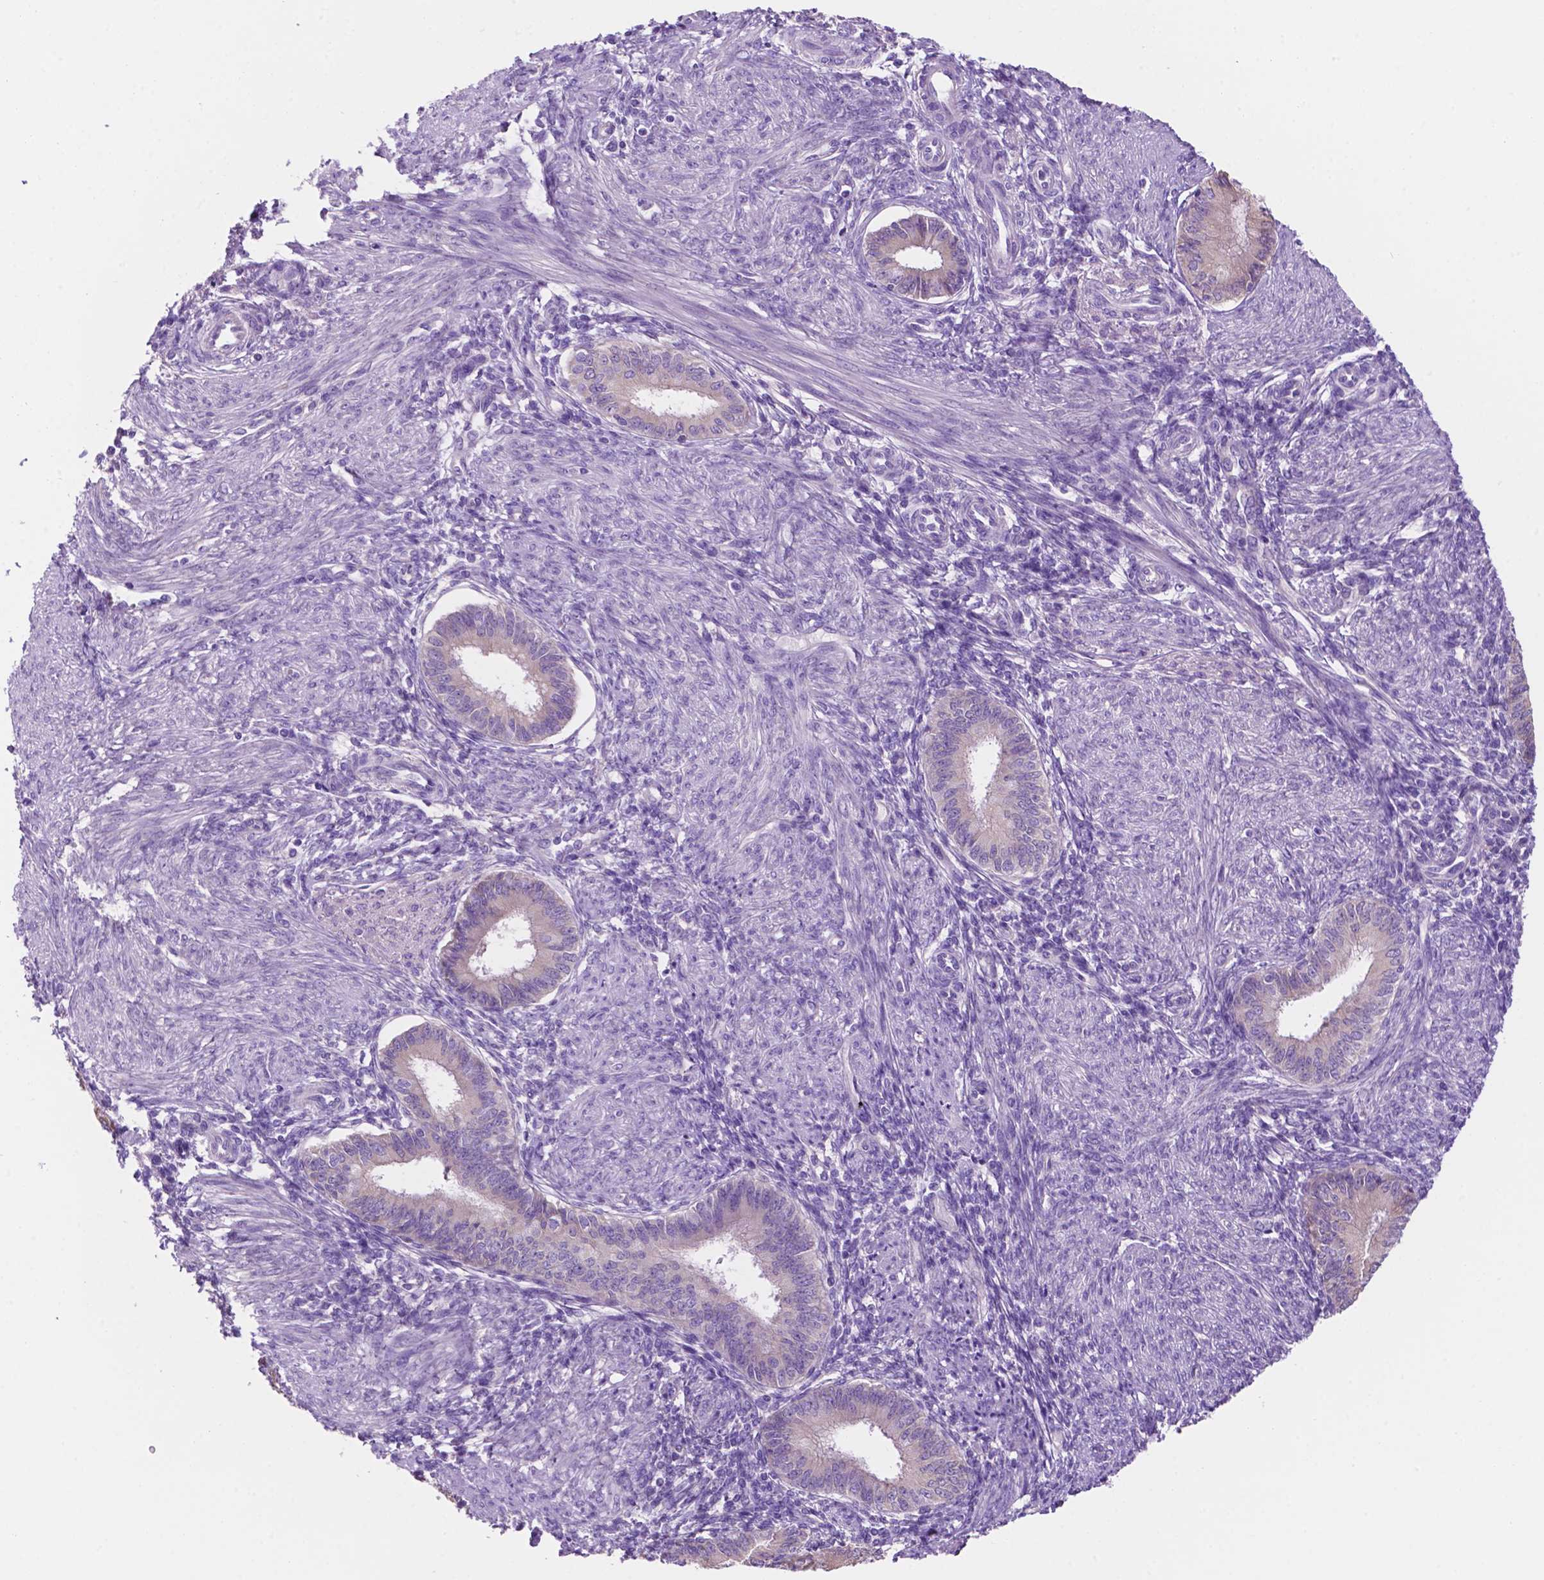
{"staining": {"intensity": "negative", "quantity": "none", "location": "none"}, "tissue": "endometrium", "cell_type": "Cells in endometrial stroma", "image_type": "normal", "snomed": [{"axis": "morphology", "description": "Normal tissue, NOS"}, {"axis": "topography", "description": "Endometrium"}], "caption": "A micrograph of endometrium stained for a protein demonstrates no brown staining in cells in endometrial stroma.", "gene": "CEACAM7", "patient": {"sex": "female", "age": 39}}